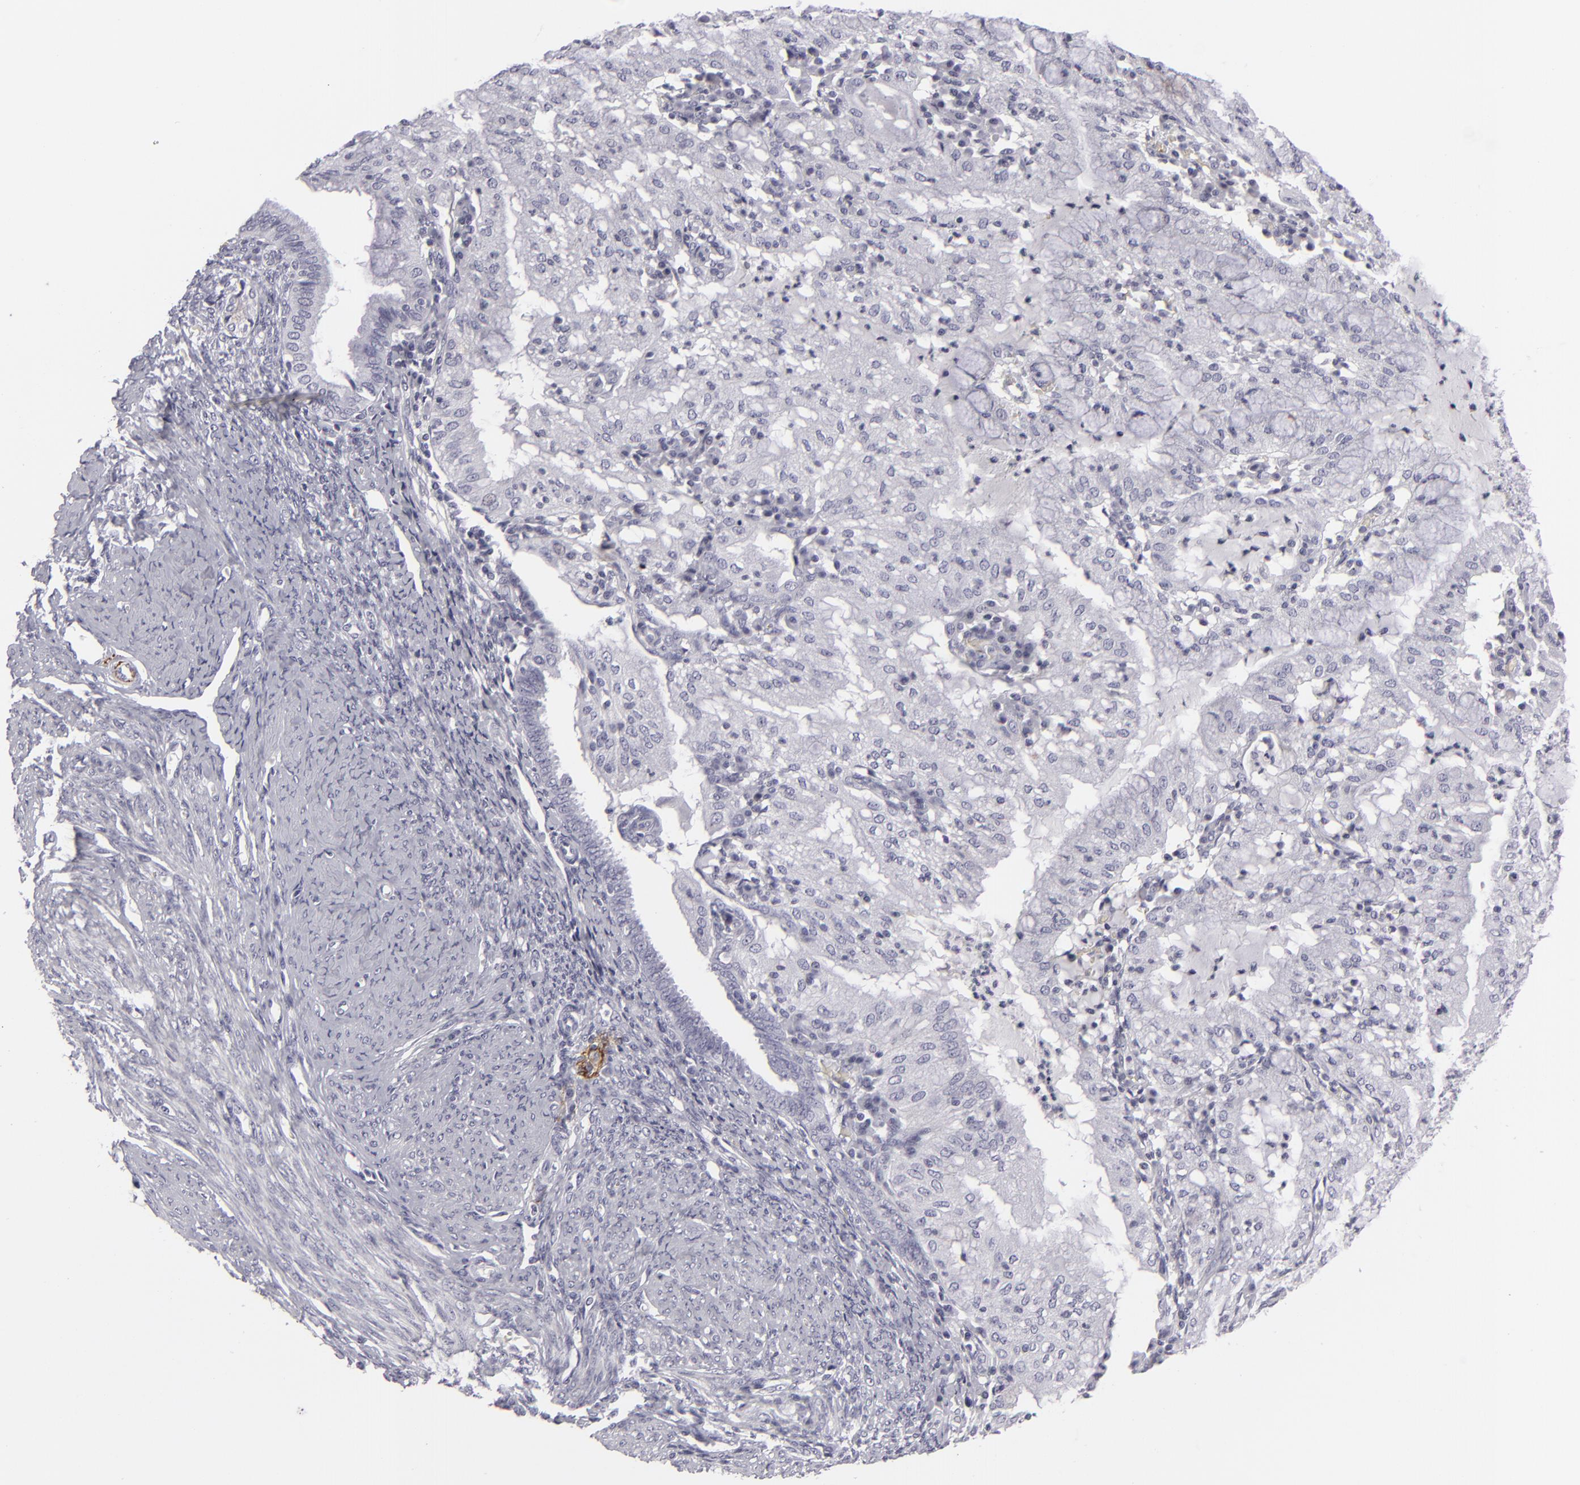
{"staining": {"intensity": "negative", "quantity": "none", "location": "none"}, "tissue": "endometrial cancer", "cell_type": "Tumor cells", "image_type": "cancer", "snomed": [{"axis": "morphology", "description": "Adenocarcinoma, NOS"}, {"axis": "topography", "description": "Endometrium"}], "caption": "Adenocarcinoma (endometrial) stained for a protein using IHC demonstrates no positivity tumor cells.", "gene": "C9", "patient": {"sex": "female", "age": 63}}